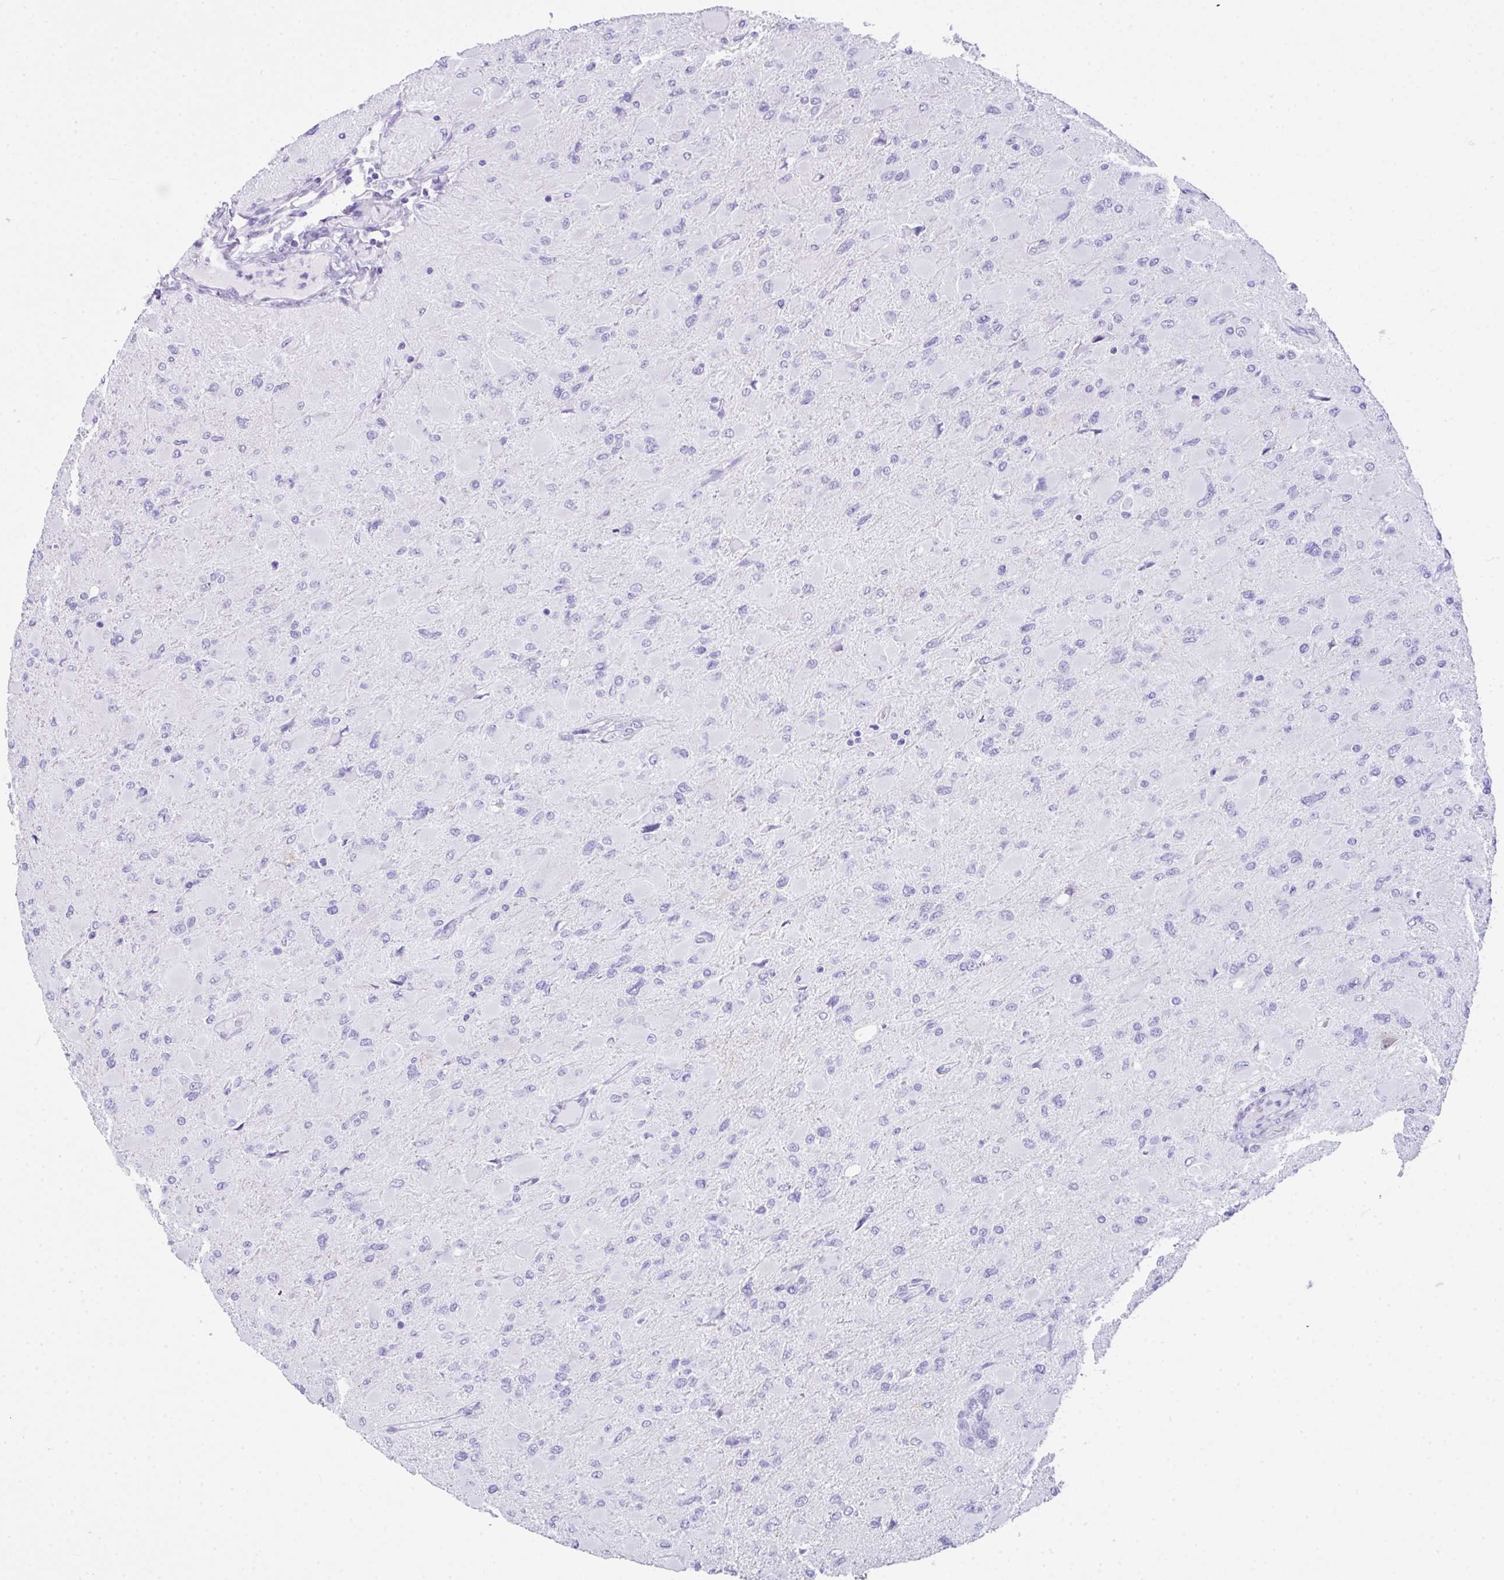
{"staining": {"intensity": "negative", "quantity": "none", "location": "none"}, "tissue": "glioma", "cell_type": "Tumor cells", "image_type": "cancer", "snomed": [{"axis": "morphology", "description": "Glioma, malignant, High grade"}, {"axis": "topography", "description": "Cerebral cortex"}], "caption": "A micrograph of high-grade glioma (malignant) stained for a protein shows no brown staining in tumor cells.", "gene": "LGALS4", "patient": {"sex": "female", "age": 36}}